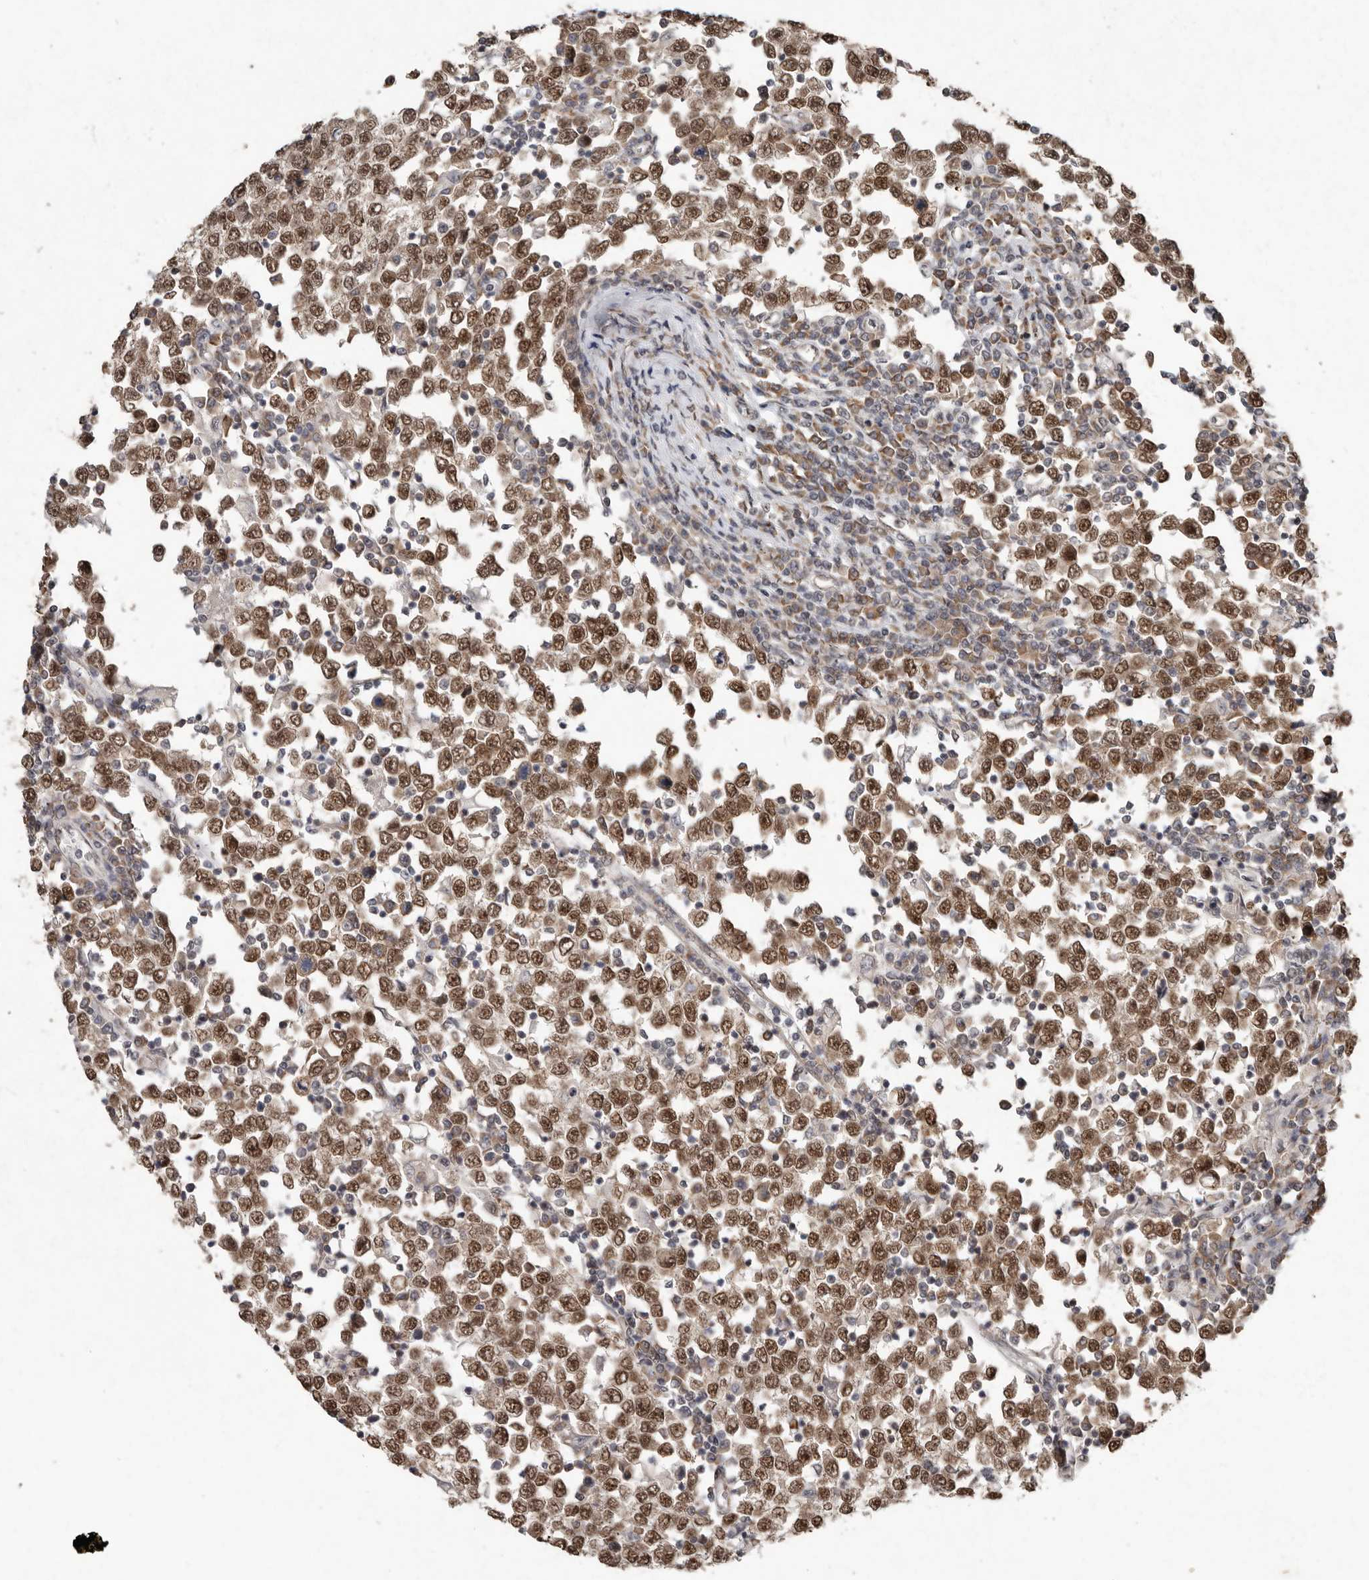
{"staining": {"intensity": "moderate", "quantity": ">75%", "location": "cytoplasmic/membranous,nuclear"}, "tissue": "testis cancer", "cell_type": "Tumor cells", "image_type": "cancer", "snomed": [{"axis": "morphology", "description": "Seminoma, NOS"}, {"axis": "topography", "description": "Testis"}], "caption": "The photomicrograph exhibits a brown stain indicating the presence of a protein in the cytoplasmic/membranous and nuclear of tumor cells in testis cancer (seminoma). (DAB IHC, brown staining for protein, blue staining for nuclei).", "gene": "LRGUK", "patient": {"sex": "male", "age": 65}}